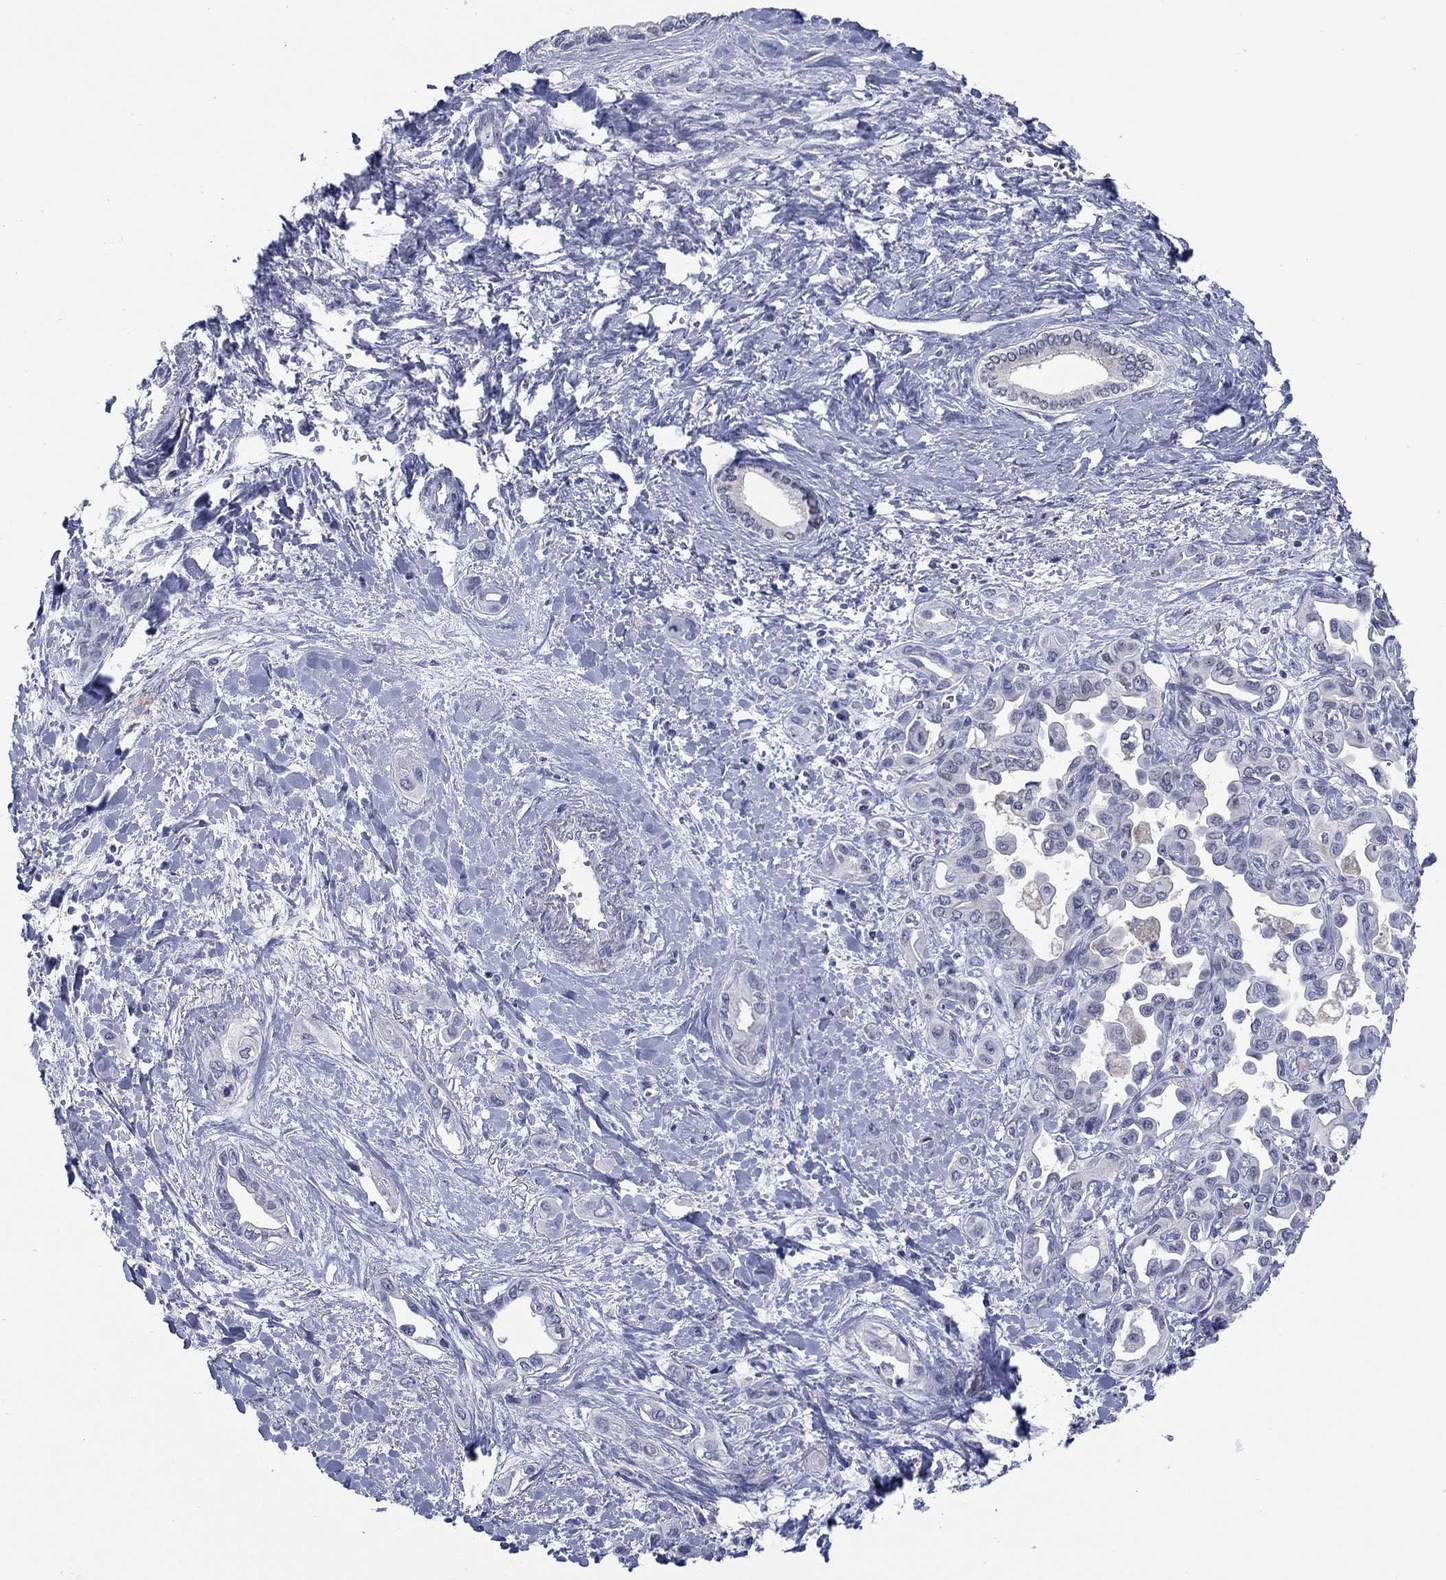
{"staining": {"intensity": "strong", "quantity": "<25%", "location": "nuclear"}, "tissue": "liver cancer", "cell_type": "Tumor cells", "image_type": "cancer", "snomed": [{"axis": "morphology", "description": "Cholangiocarcinoma"}, {"axis": "topography", "description": "Liver"}], "caption": "Cholangiocarcinoma (liver) was stained to show a protein in brown. There is medium levels of strong nuclear staining in about <25% of tumor cells.", "gene": "ATP6V1G2", "patient": {"sex": "female", "age": 64}}